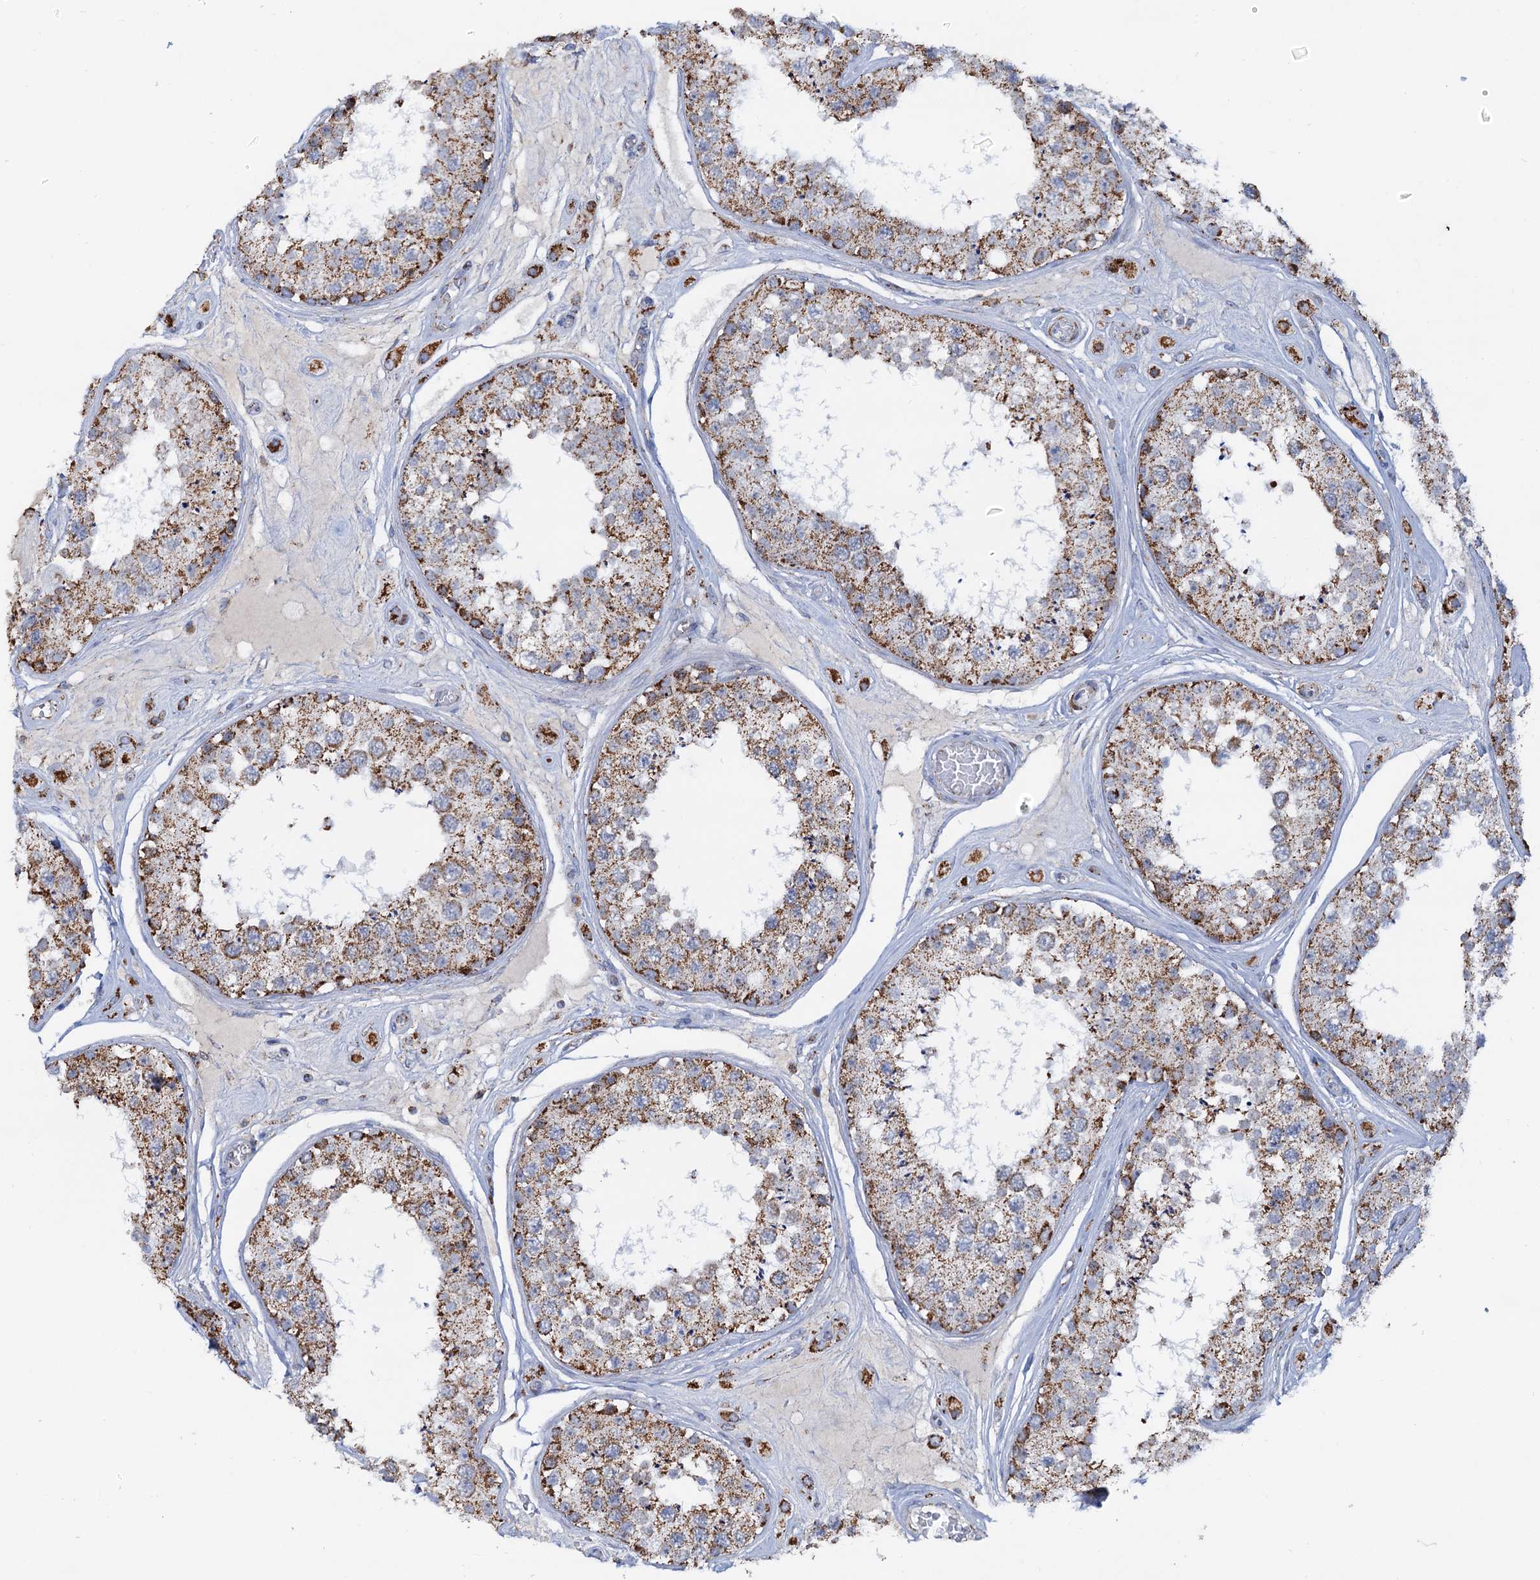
{"staining": {"intensity": "moderate", "quantity": ">75%", "location": "cytoplasmic/membranous"}, "tissue": "testis", "cell_type": "Cells in seminiferous ducts", "image_type": "normal", "snomed": [{"axis": "morphology", "description": "Normal tissue, NOS"}, {"axis": "topography", "description": "Testis"}], "caption": "Cells in seminiferous ducts reveal medium levels of moderate cytoplasmic/membranous positivity in about >75% of cells in unremarkable testis.", "gene": "C2CD3", "patient": {"sex": "male", "age": 25}}